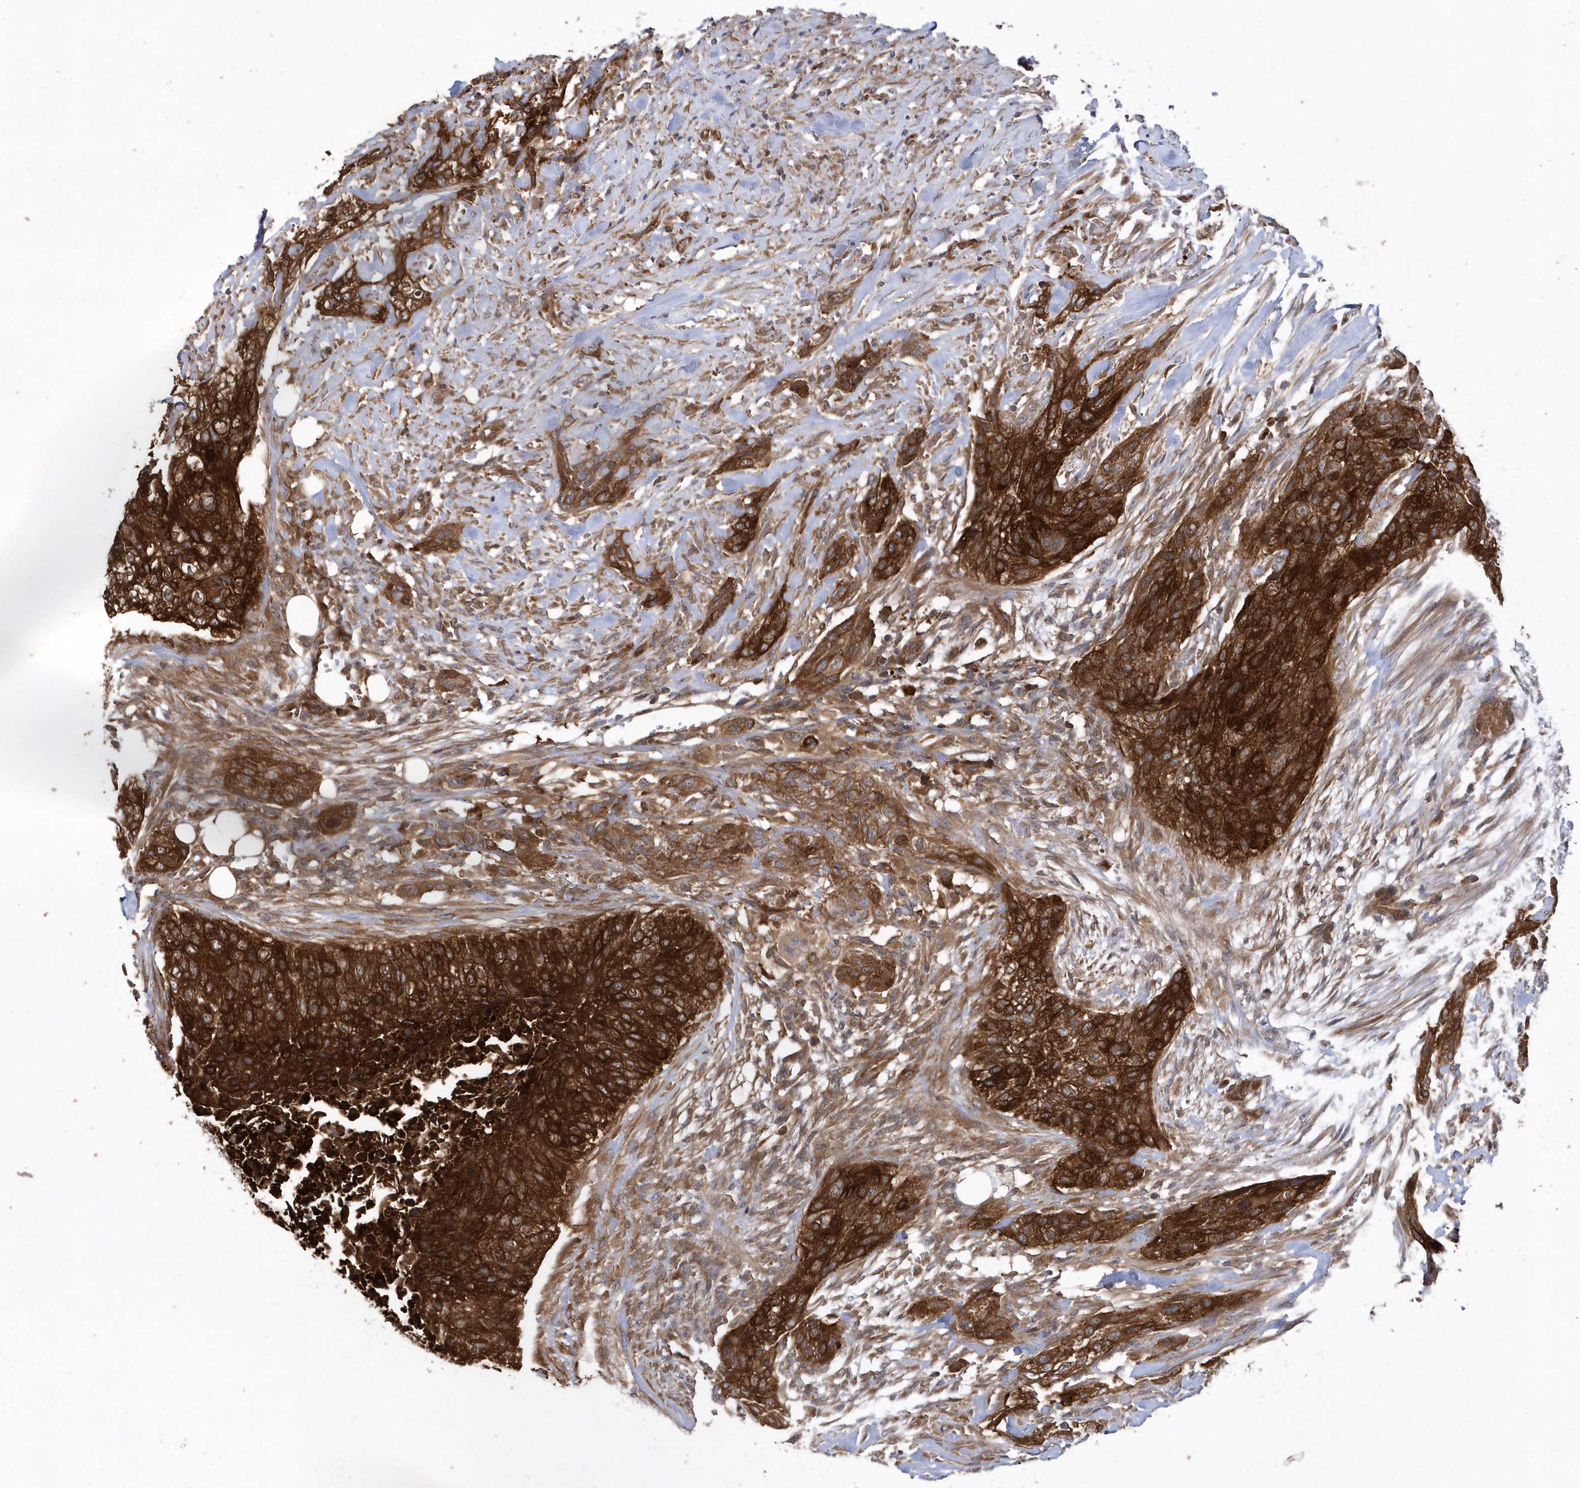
{"staining": {"intensity": "strong", "quantity": ">75%", "location": "cytoplasmic/membranous"}, "tissue": "urothelial cancer", "cell_type": "Tumor cells", "image_type": "cancer", "snomed": [{"axis": "morphology", "description": "Urothelial carcinoma, High grade"}, {"axis": "topography", "description": "Urinary bladder"}], "caption": "Human high-grade urothelial carcinoma stained with a brown dye reveals strong cytoplasmic/membranous positive positivity in approximately >75% of tumor cells.", "gene": "PAICS", "patient": {"sex": "male", "age": 35}}